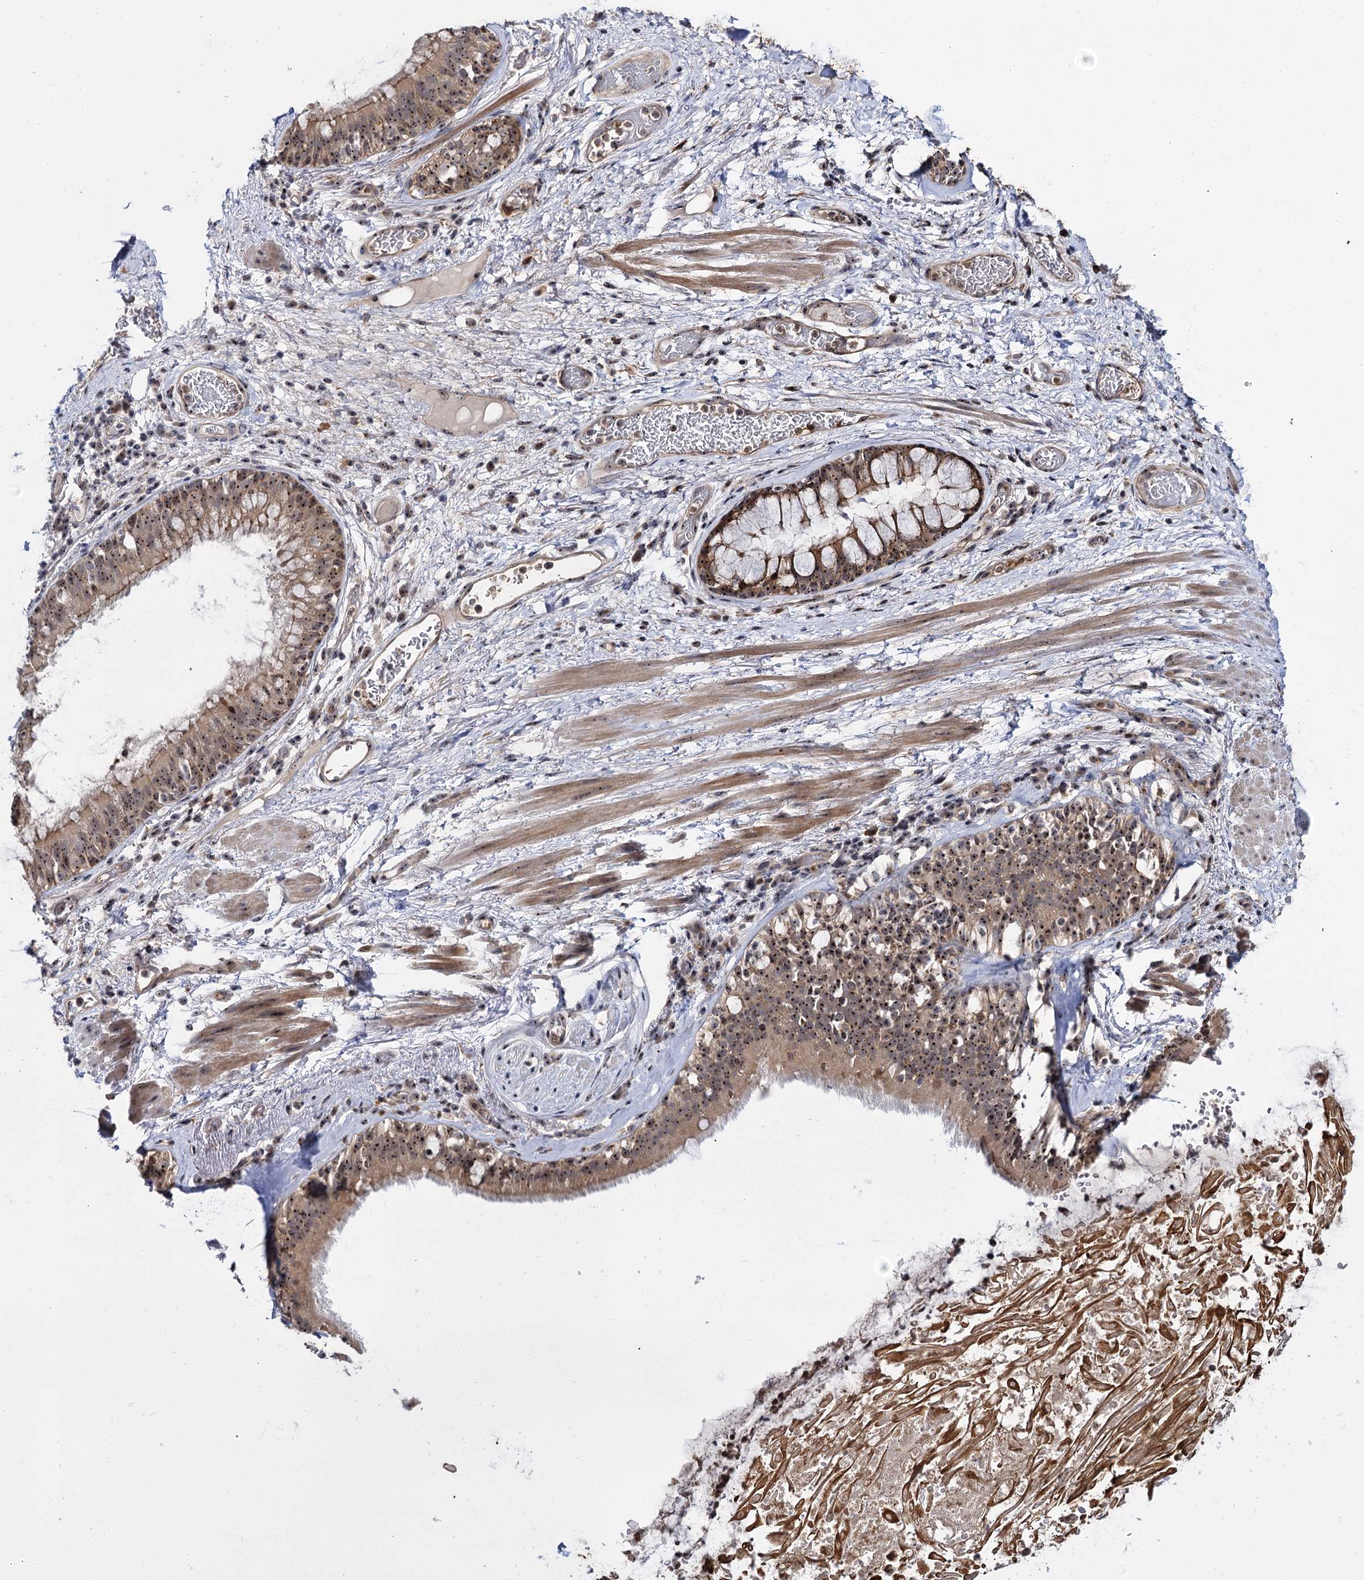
{"staining": {"intensity": "moderate", "quantity": ">75%", "location": "nuclear"}, "tissue": "adipose tissue", "cell_type": "Adipocytes", "image_type": "normal", "snomed": [{"axis": "morphology", "description": "Normal tissue, NOS"}, {"axis": "topography", "description": "Lymph node"}, {"axis": "topography", "description": "Cartilage tissue"}, {"axis": "topography", "description": "Bronchus"}], "caption": "High-magnification brightfield microscopy of normal adipose tissue stained with DAB (3,3'-diaminobenzidine) (brown) and counterstained with hematoxylin (blue). adipocytes exhibit moderate nuclear staining is appreciated in about>75% of cells.", "gene": "SUPT20H", "patient": {"sex": "male", "age": 63}}